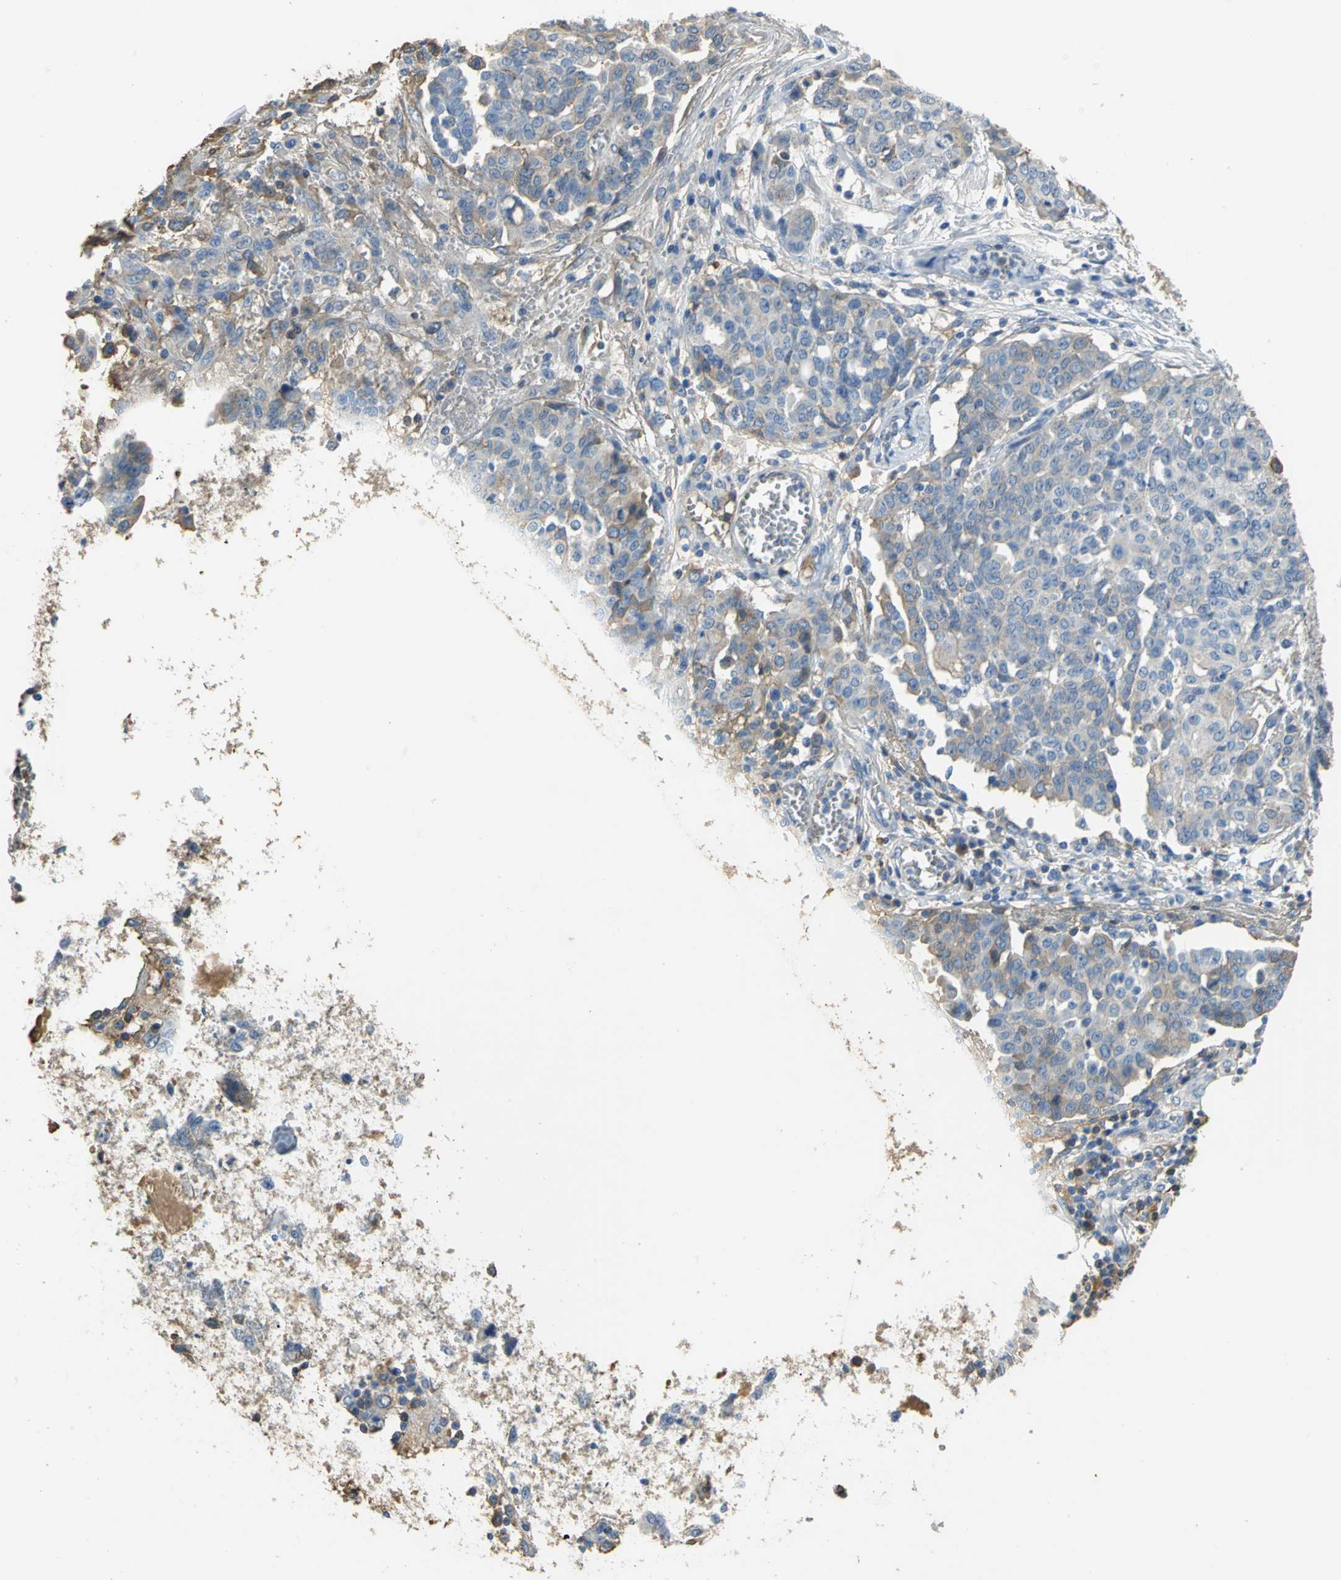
{"staining": {"intensity": "moderate", "quantity": ">75%", "location": "cytoplasmic/membranous"}, "tissue": "ovarian cancer", "cell_type": "Tumor cells", "image_type": "cancer", "snomed": [{"axis": "morphology", "description": "Cystadenocarcinoma, serous, NOS"}, {"axis": "topography", "description": "Soft tissue"}, {"axis": "topography", "description": "Ovary"}], "caption": "Immunohistochemistry (IHC) (DAB (3,3'-diaminobenzidine)) staining of human serous cystadenocarcinoma (ovarian) exhibits moderate cytoplasmic/membranous protein staining in about >75% of tumor cells. The protein is stained brown, and the nuclei are stained in blue (DAB IHC with brightfield microscopy, high magnification).", "gene": "GYG2", "patient": {"sex": "female", "age": 57}}